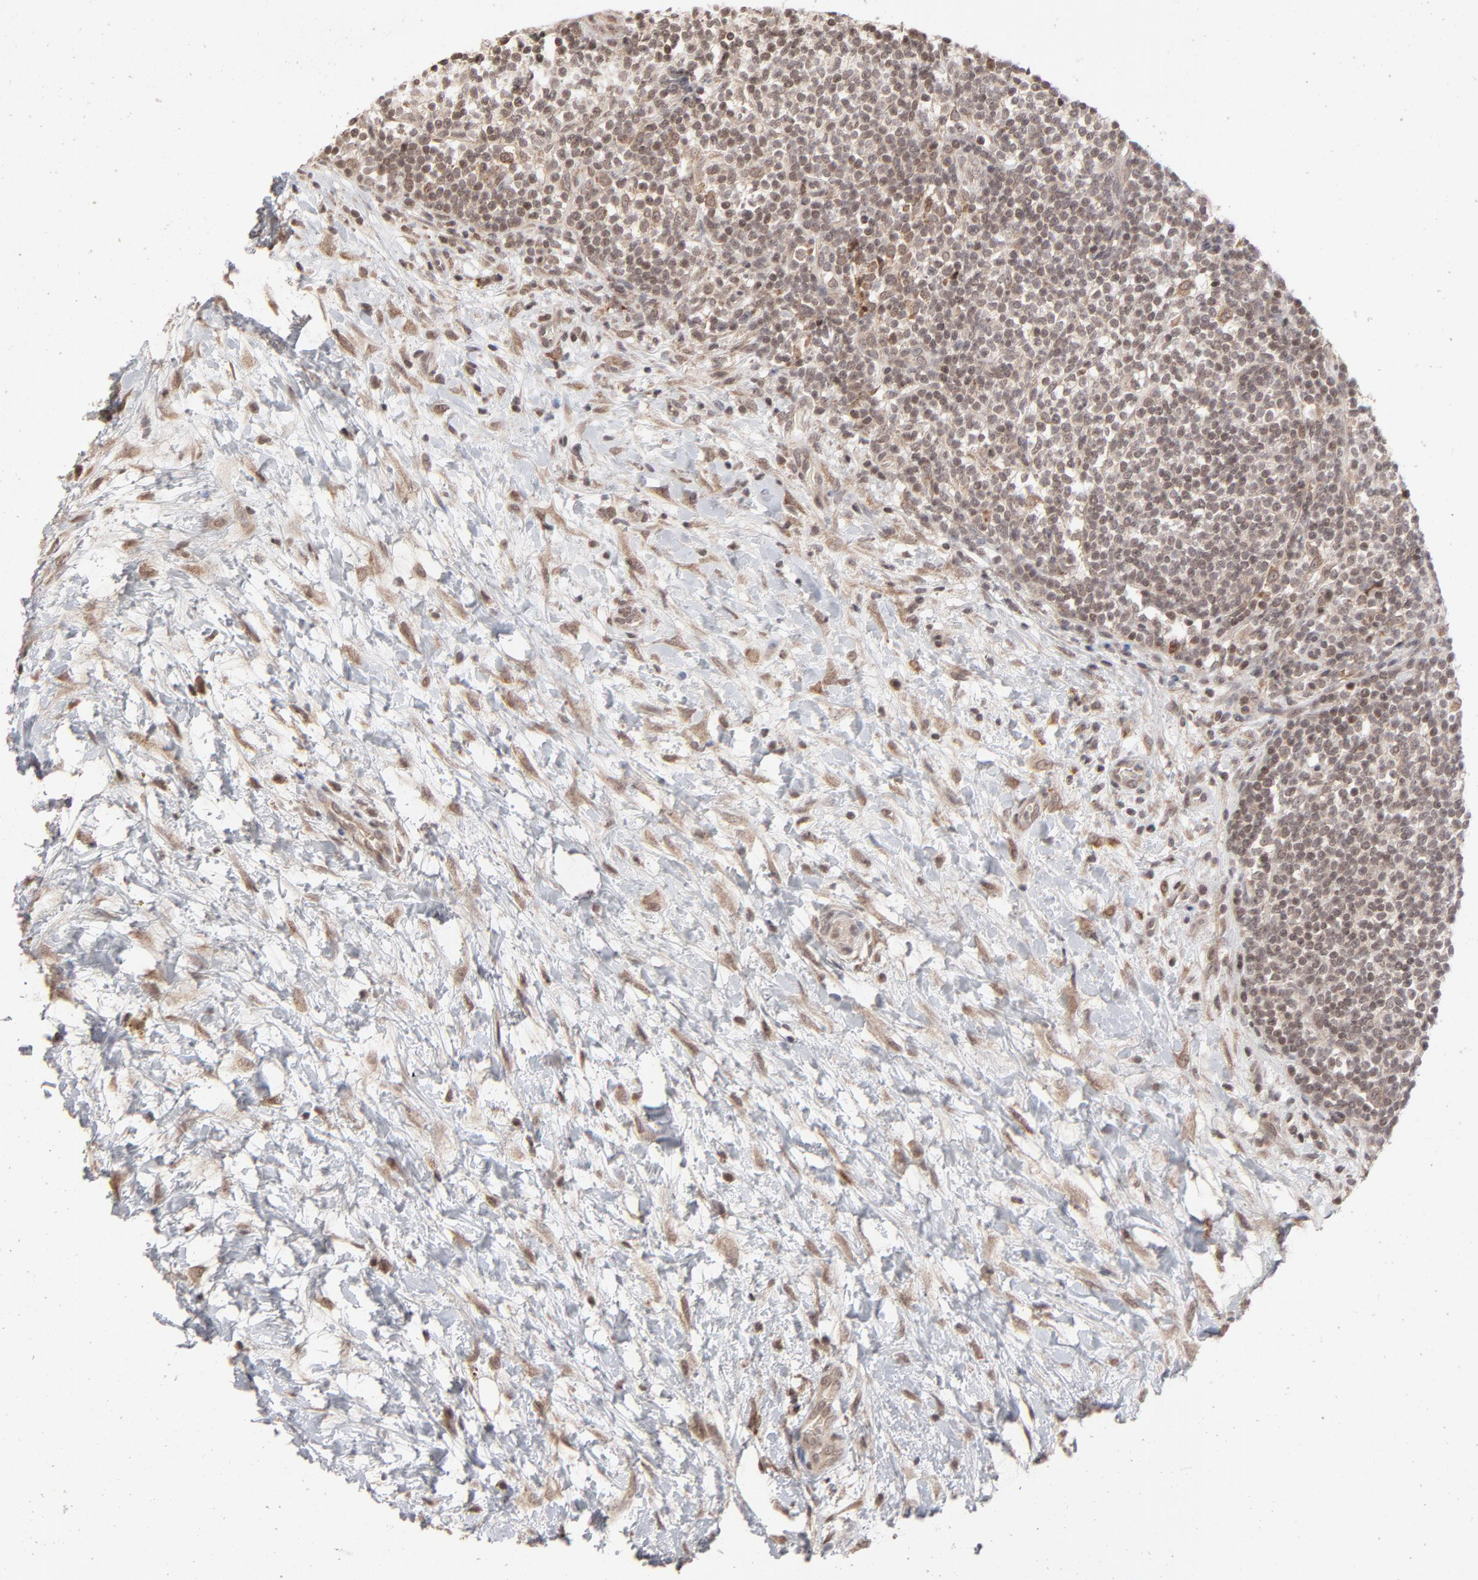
{"staining": {"intensity": "weak", "quantity": ">75%", "location": "nuclear"}, "tissue": "lymphoma", "cell_type": "Tumor cells", "image_type": "cancer", "snomed": [{"axis": "morphology", "description": "Malignant lymphoma, non-Hodgkin's type, Low grade"}, {"axis": "topography", "description": "Lymph node"}], "caption": "Immunohistochemical staining of human malignant lymphoma, non-Hodgkin's type (low-grade) displays low levels of weak nuclear protein staining in about >75% of tumor cells.", "gene": "ARIH1", "patient": {"sex": "female", "age": 76}}